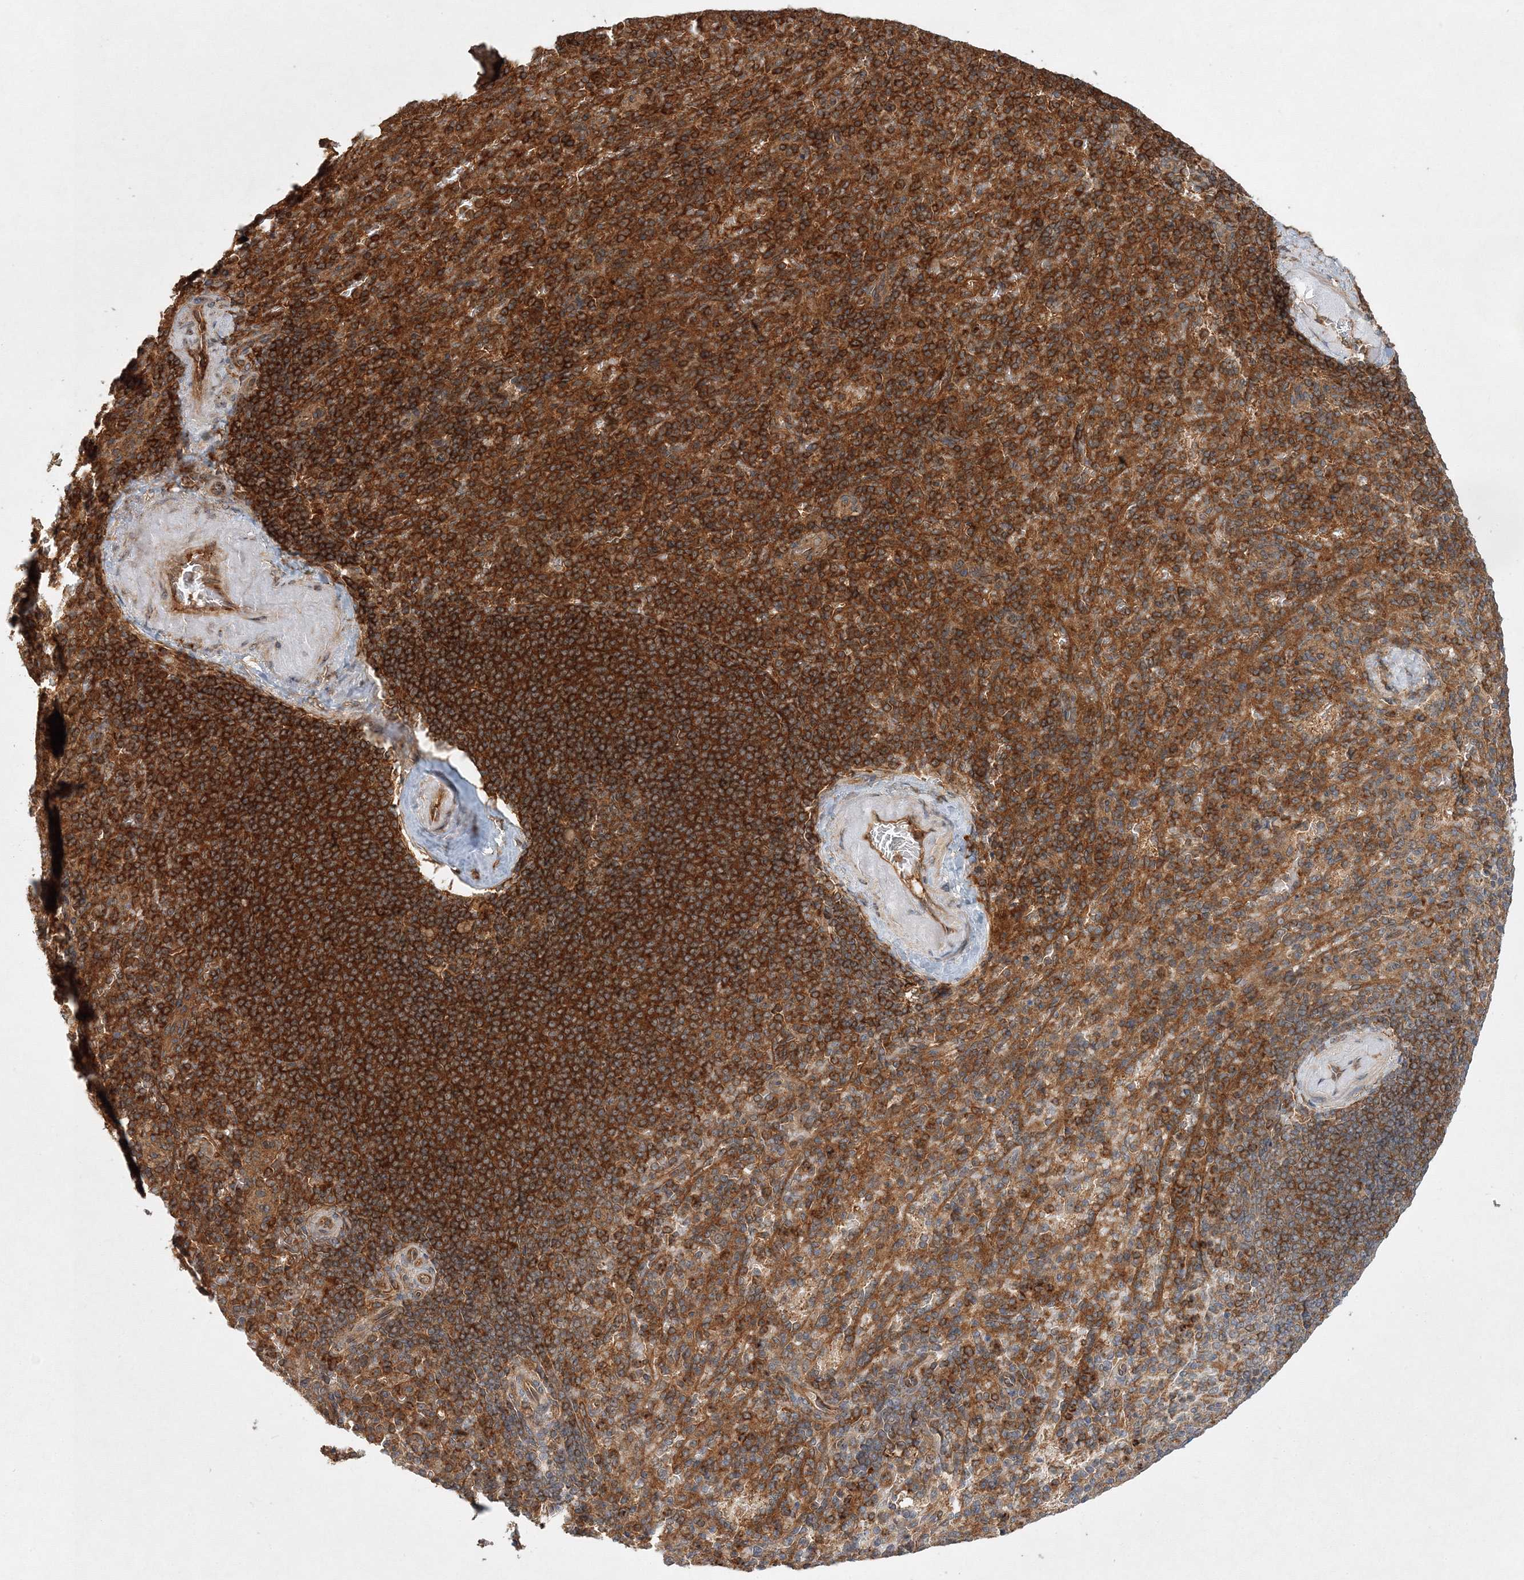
{"staining": {"intensity": "strong", "quantity": ">75%", "location": "cytoplasmic/membranous"}, "tissue": "spleen", "cell_type": "Cells in red pulp", "image_type": "normal", "snomed": [{"axis": "morphology", "description": "Normal tissue, NOS"}, {"axis": "topography", "description": "Spleen"}], "caption": "Protein staining of unremarkable spleen demonstrates strong cytoplasmic/membranous positivity in about >75% of cells in red pulp.", "gene": "WDR37", "patient": {"sex": "female", "age": 74}}